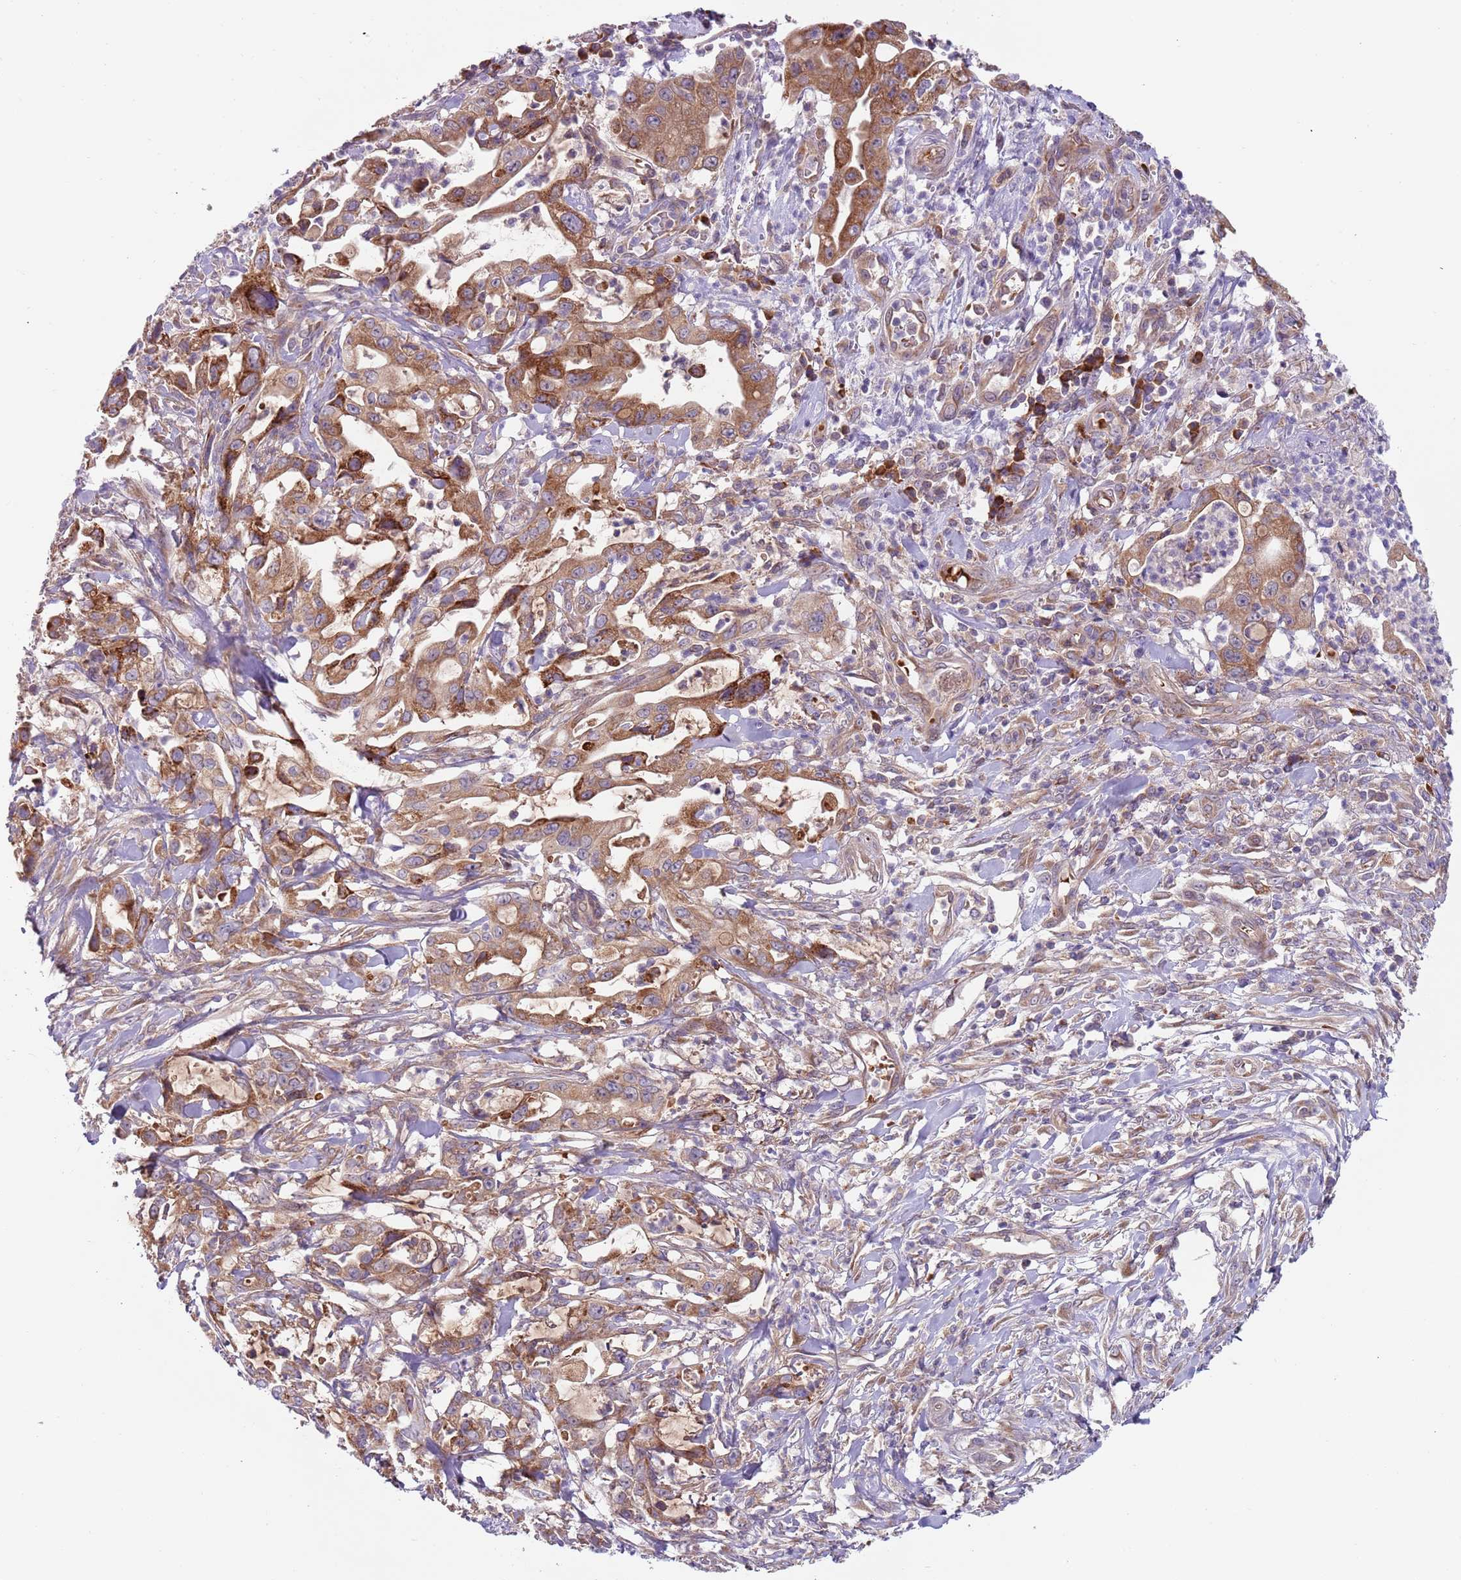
{"staining": {"intensity": "strong", "quantity": ">75%", "location": "cytoplasmic/membranous"}, "tissue": "pancreatic cancer", "cell_type": "Tumor cells", "image_type": "cancer", "snomed": [{"axis": "morphology", "description": "Adenocarcinoma, NOS"}, {"axis": "topography", "description": "Pancreas"}], "caption": "Brown immunohistochemical staining in human pancreatic cancer (adenocarcinoma) demonstrates strong cytoplasmic/membranous expression in about >75% of tumor cells. (DAB (3,3'-diaminobenzidine) IHC, brown staining for protein, blue staining for nuclei).", "gene": "VWCE", "patient": {"sex": "female", "age": 61}}